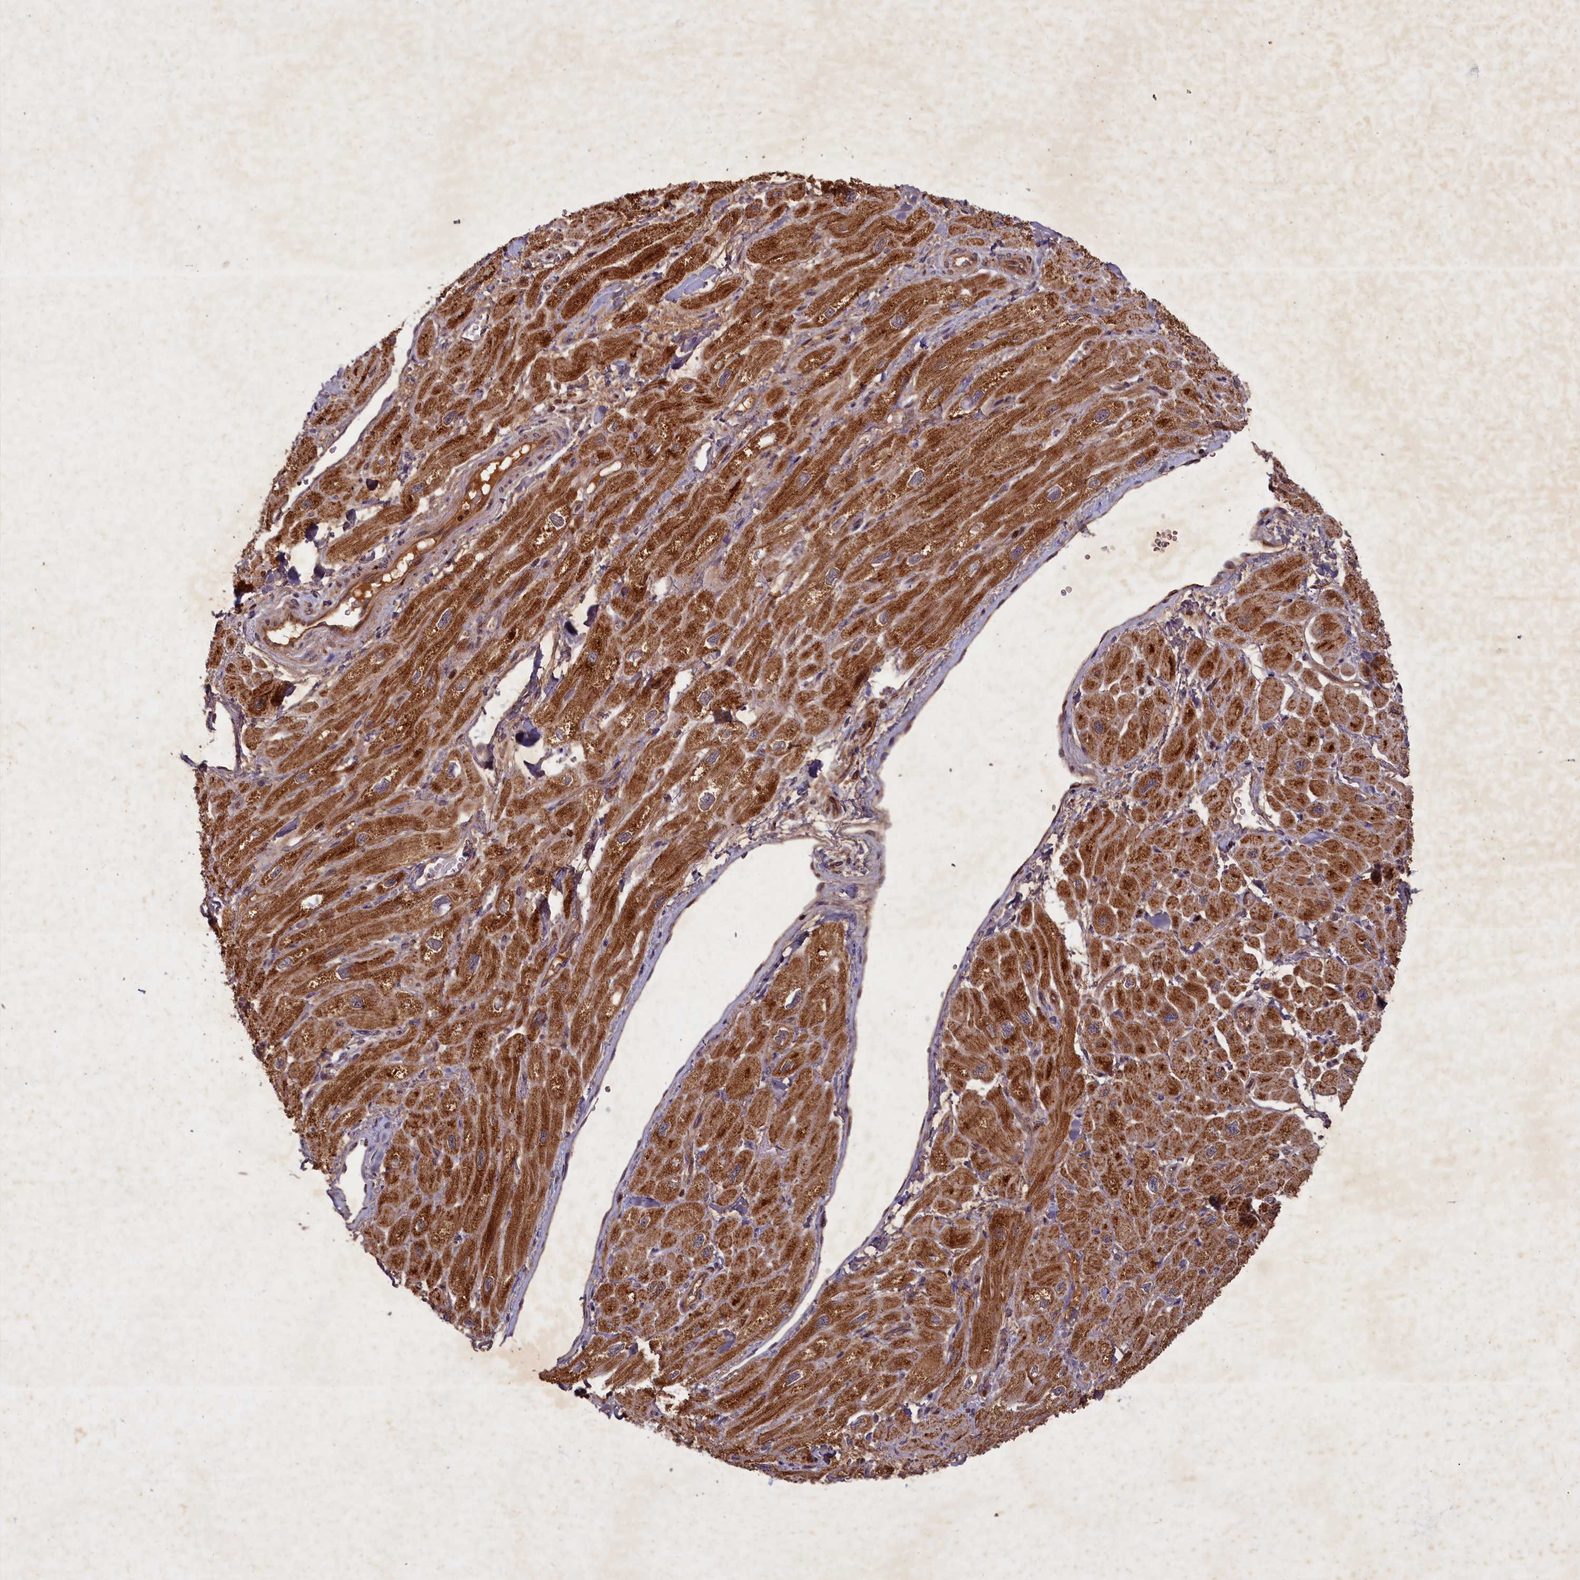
{"staining": {"intensity": "strong", "quantity": ">75%", "location": "cytoplasmic/membranous,nuclear"}, "tissue": "heart muscle", "cell_type": "Cardiomyocytes", "image_type": "normal", "snomed": [{"axis": "morphology", "description": "Normal tissue, NOS"}, {"axis": "topography", "description": "Heart"}], "caption": "Strong cytoplasmic/membranous,nuclear expression is identified in approximately >75% of cardiomyocytes in normal heart muscle.", "gene": "SLC11A2", "patient": {"sex": "male", "age": 65}}